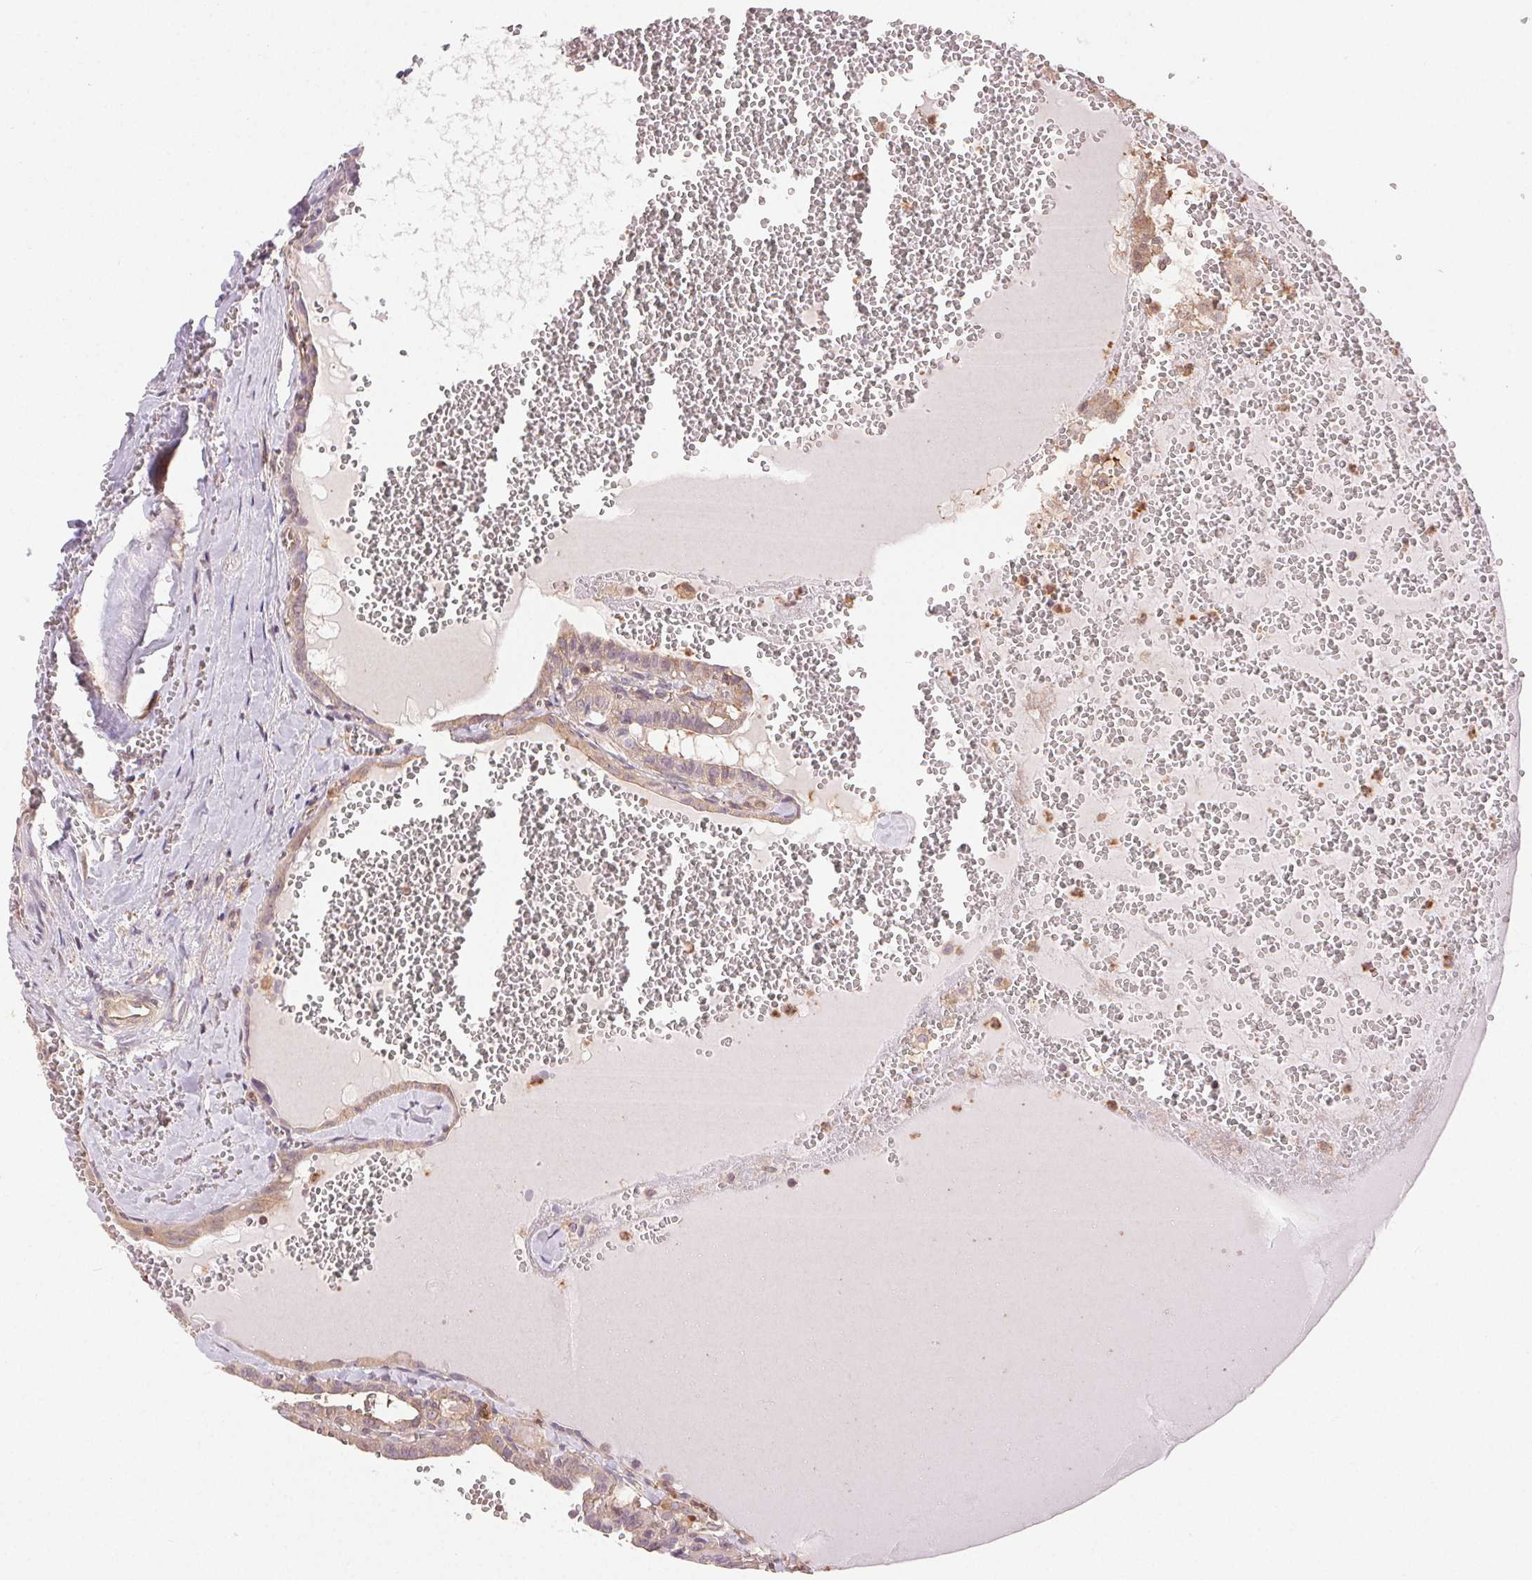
{"staining": {"intensity": "weak", "quantity": "<25%", "location": "cytoplasmic/membranous"}, "tissue": "thyroid cancer", "cell_type": "Tumor cells", "image_type": "cancer", "snomed": [{"axis": "morphology", "description": "Papillary adenocarcinoma, NOS"}, {"axis": "topography", "description": "Thyroid gland"}], "caption": "Tumor cells are negative for brown protein staining in thyroid papillary adenocarcinoma. (DAB (3,3'-diaminobenzidine) immunohistochemistry (IHC) visualized using brightfield microscopy, high magnification).", "gene": "GDI2", "patient": {"sex": "female", "age": 21}}